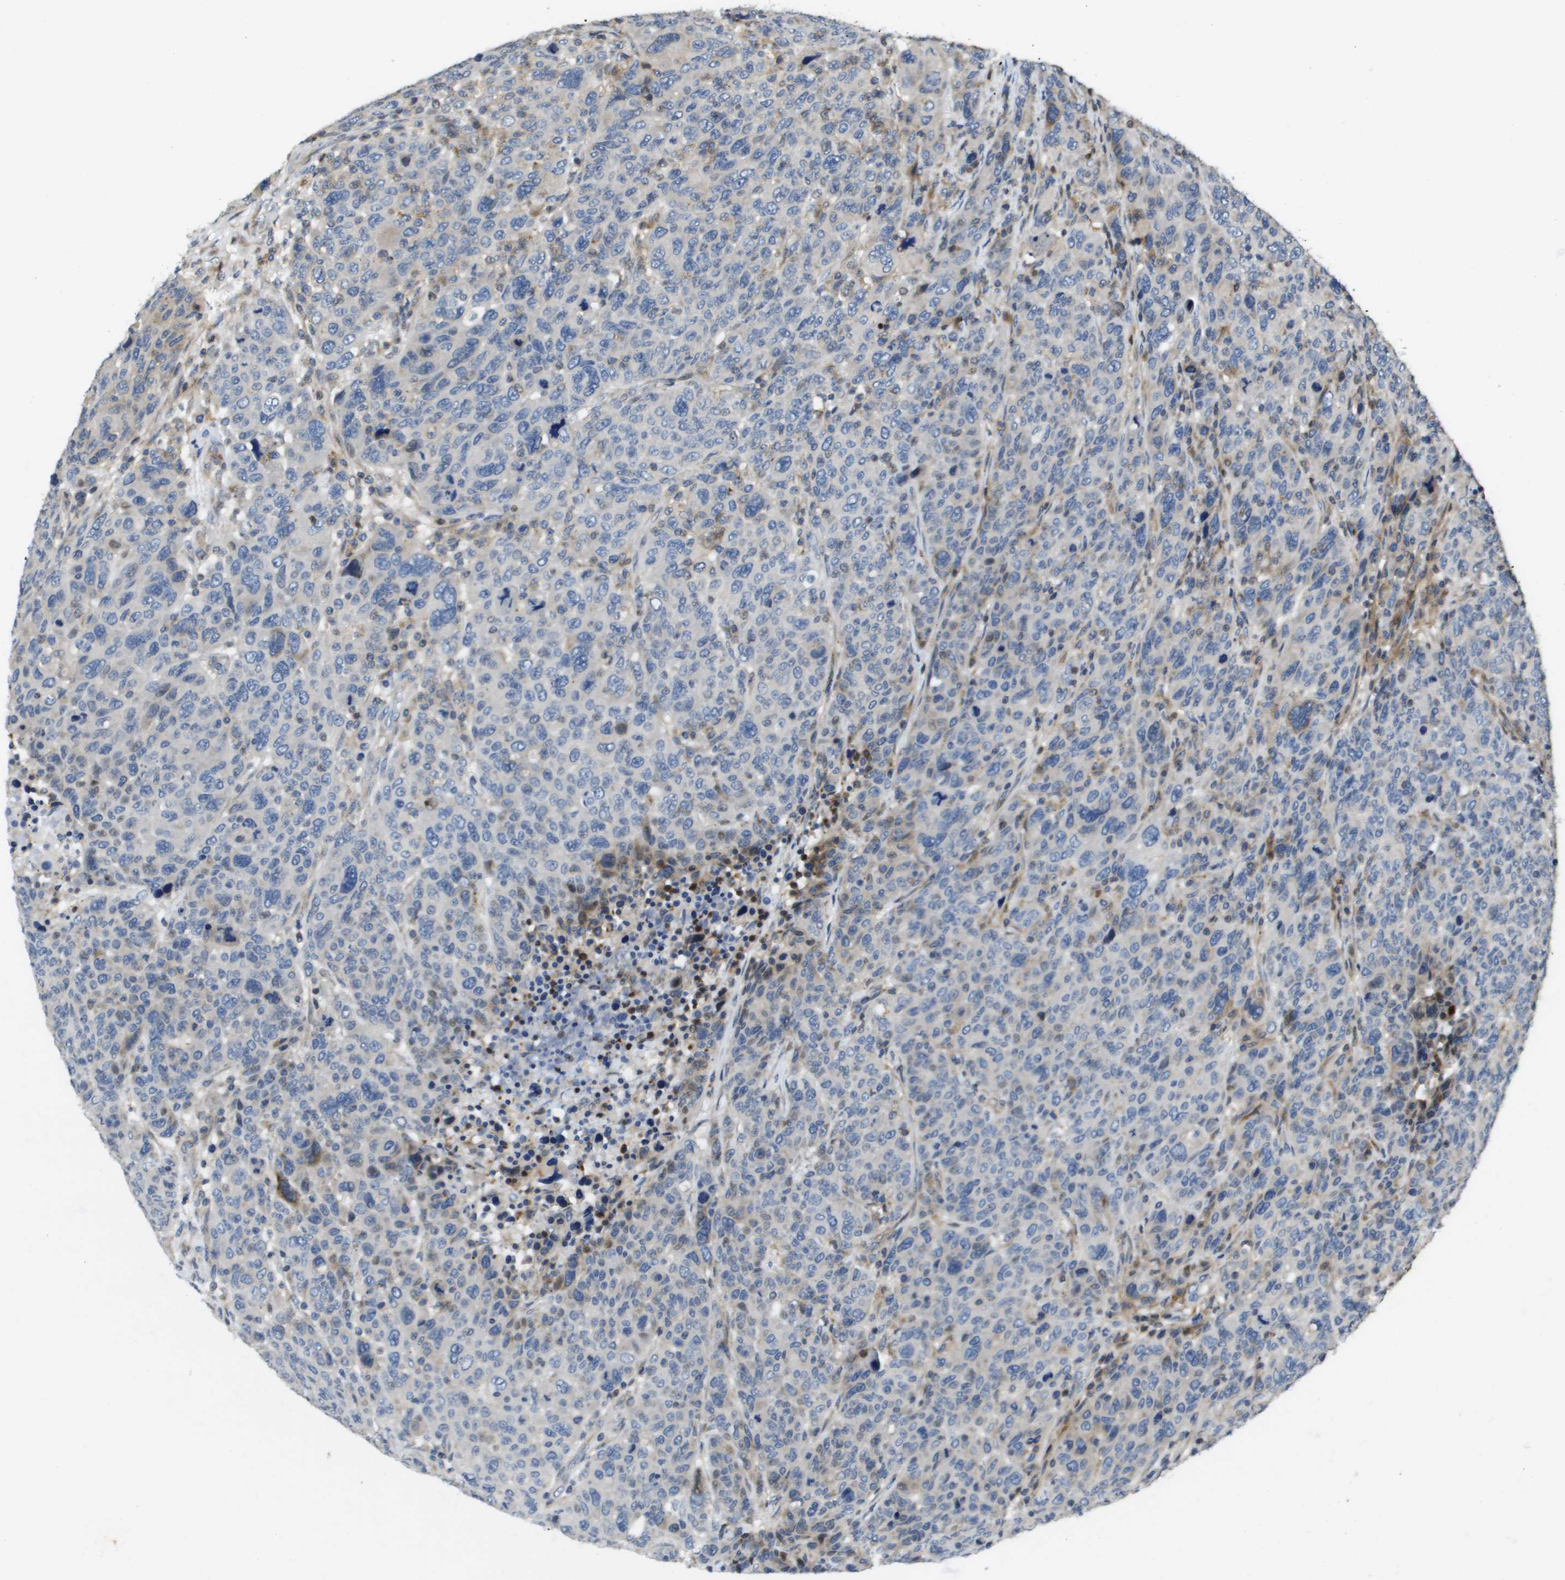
{"staining": {"intensity": "weak", "quantity": "<25%", "location": "cytoplasmic/membranous"}, "tissue": "breast cancer", "cell_type": "Tumor cells", "image_type": "cancer", "snomed": [{"axis": "morphology", "description": "Duct carcinoma"}, {"axis": "topography", "description": "Breast"}], "caption": "This micrograph is of breast infiltrating ductal carcinoma stained with IHC to label a protein in brown with the nuclei are counter-stained blue. There is no expression in tumor cells.", "gene": "SCN4B", "patient": {"sex": "female", "age": 37}}